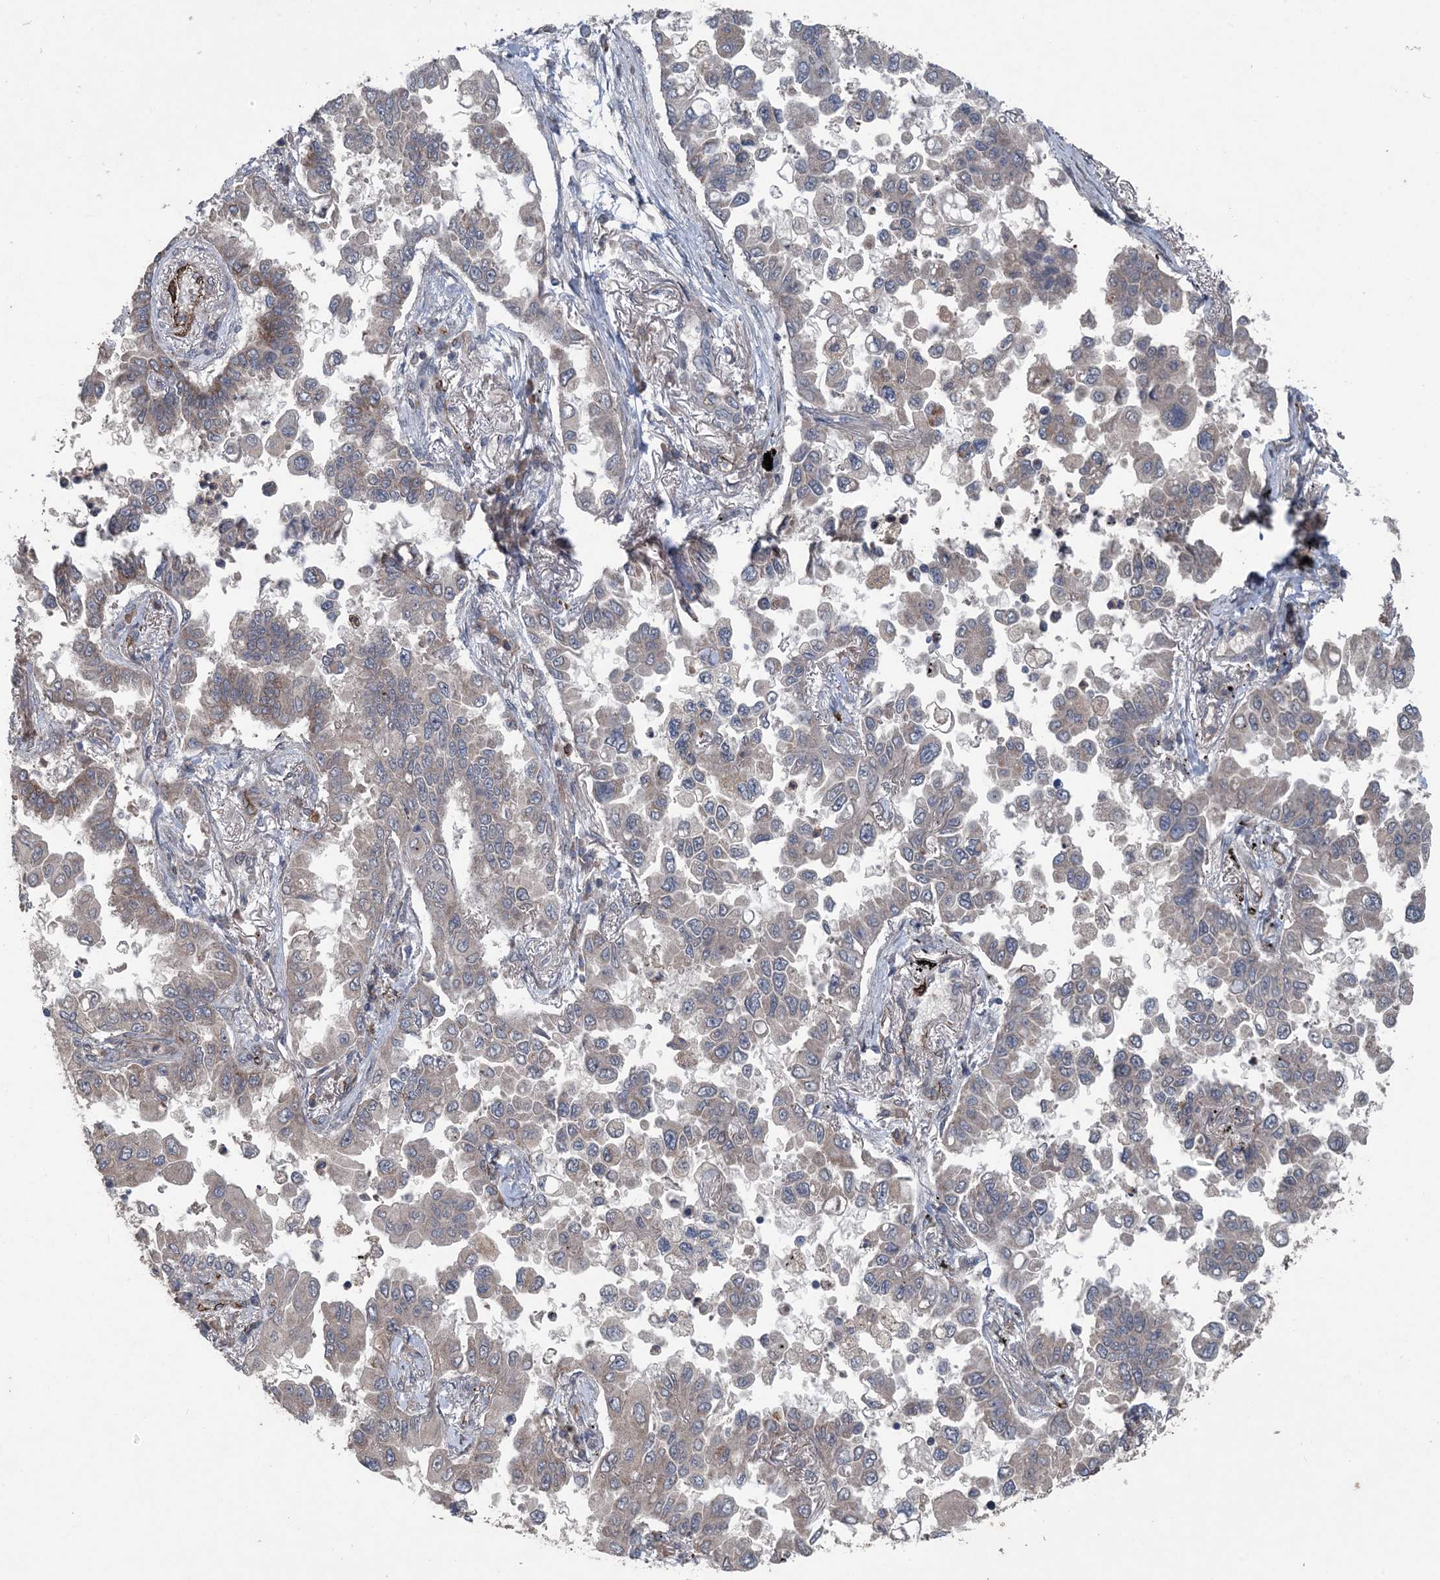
{"staining": {"intensity": "negative", "quantity": "none", "location": "none"}, "tissue": "lung cancer", "cell_type": "Tumor cells", "image_type": "cancer", "snomed": [{"axis": "morphology", "description": "Adenocarcinoma, NOS"}, {"axis": "topography", "description": "Lung"}], "caption": "High magnification brightfield microscopy of lung cancer (adenocarcinoma) stained with DAB (3,3'-diaminobenzidine) (brown) and counterstained with hematoxylin (blue): tumor cells show no significant positivity.", "gene": "MYO9B", "patient": {"sex": "female", "age": 67}}